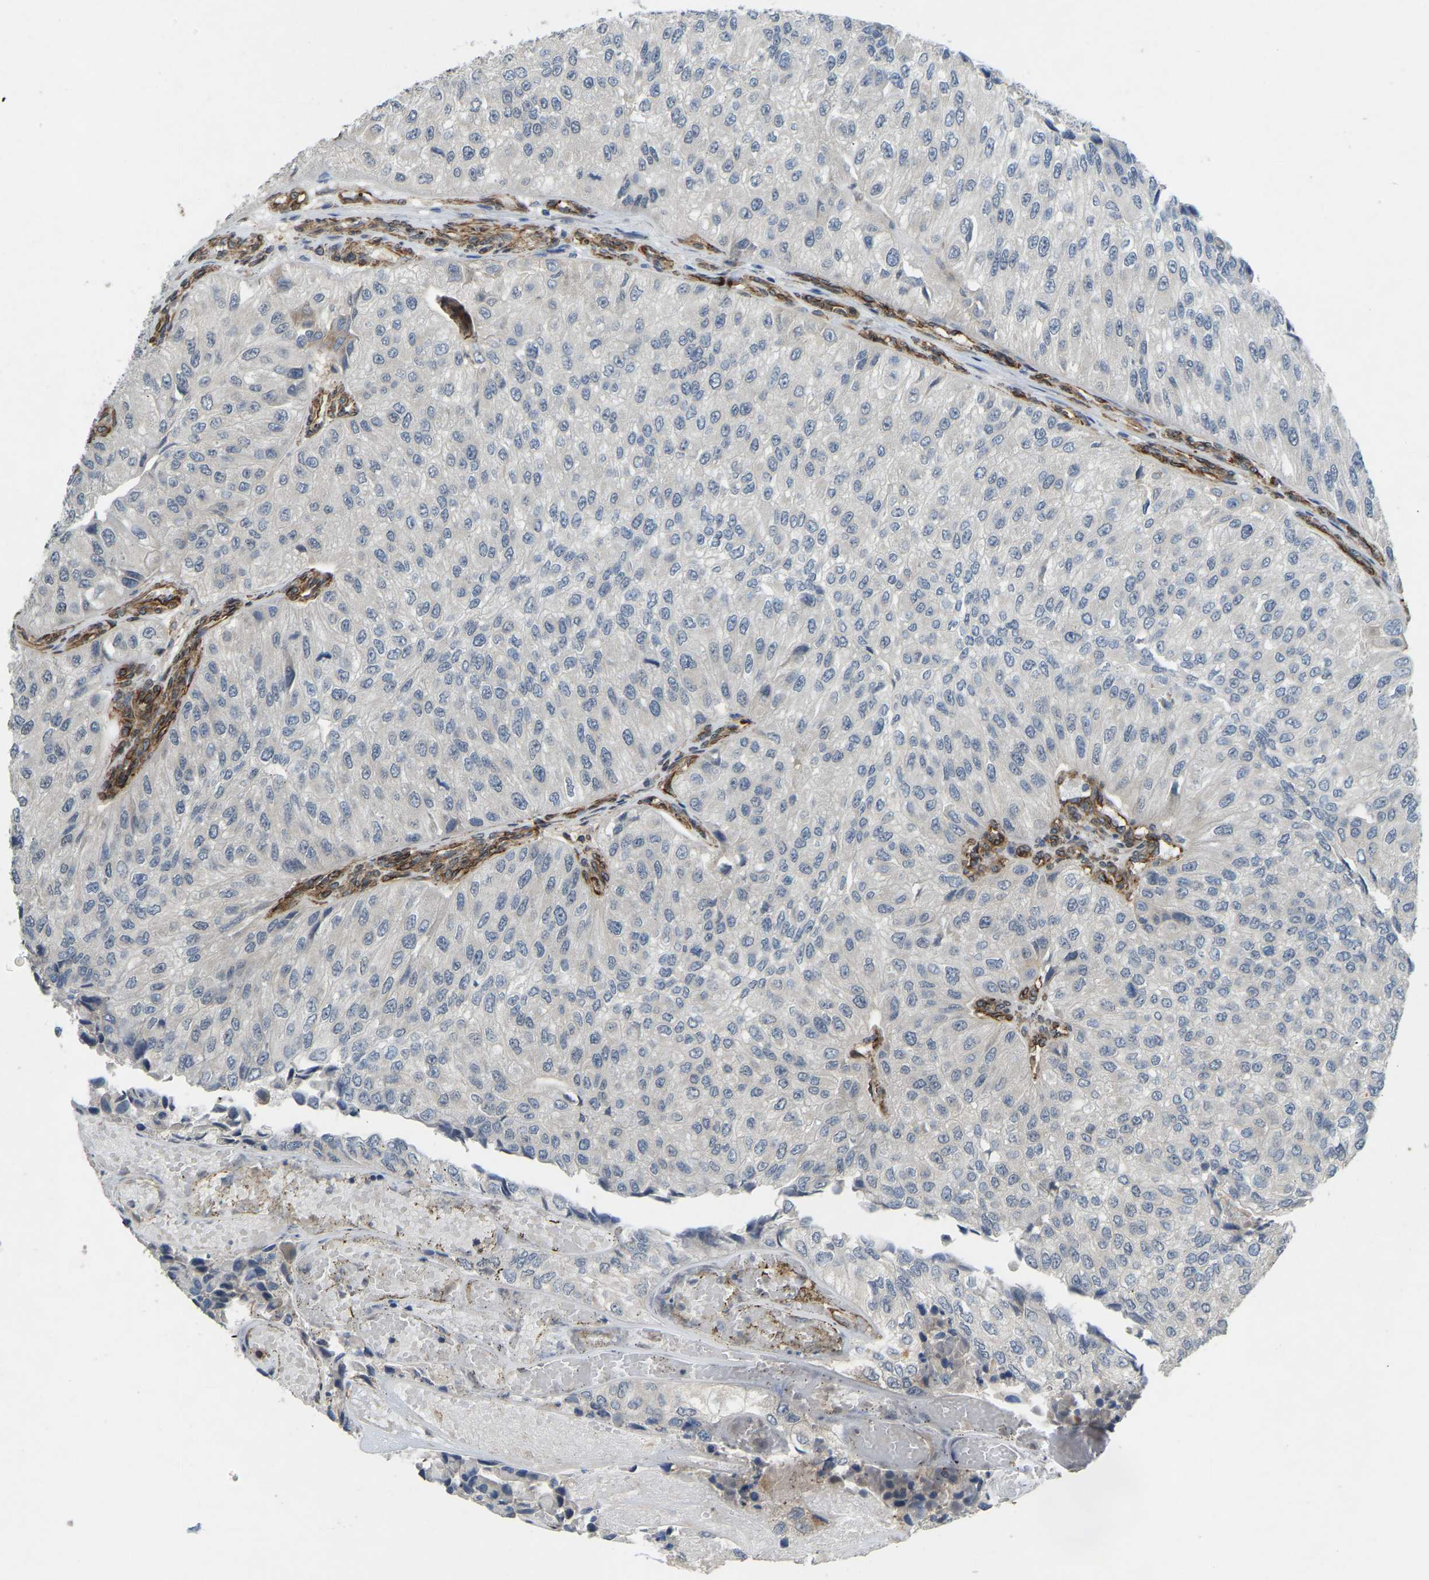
{"staining": {"intensity": "negative", "quantity": "none", "location": "none"}, "tissue": "urothelial cancer", "cell_type": "Tumor cells", "image_type": "cancer", "snomed": [{"axis": "morphology", "description": "Urothelial carcinoma, High grade"}, {"axis": "topography", "description": "Kidney"}, {"axis": "topography", "description": "Urinary bladder"}], "caption": "DAB immunohistochemical staining of human urothelial cancer demonstrates no significant staining in tumor cells.", "gene": "NMB", "patient": {"sex": "male", "age": 77}}